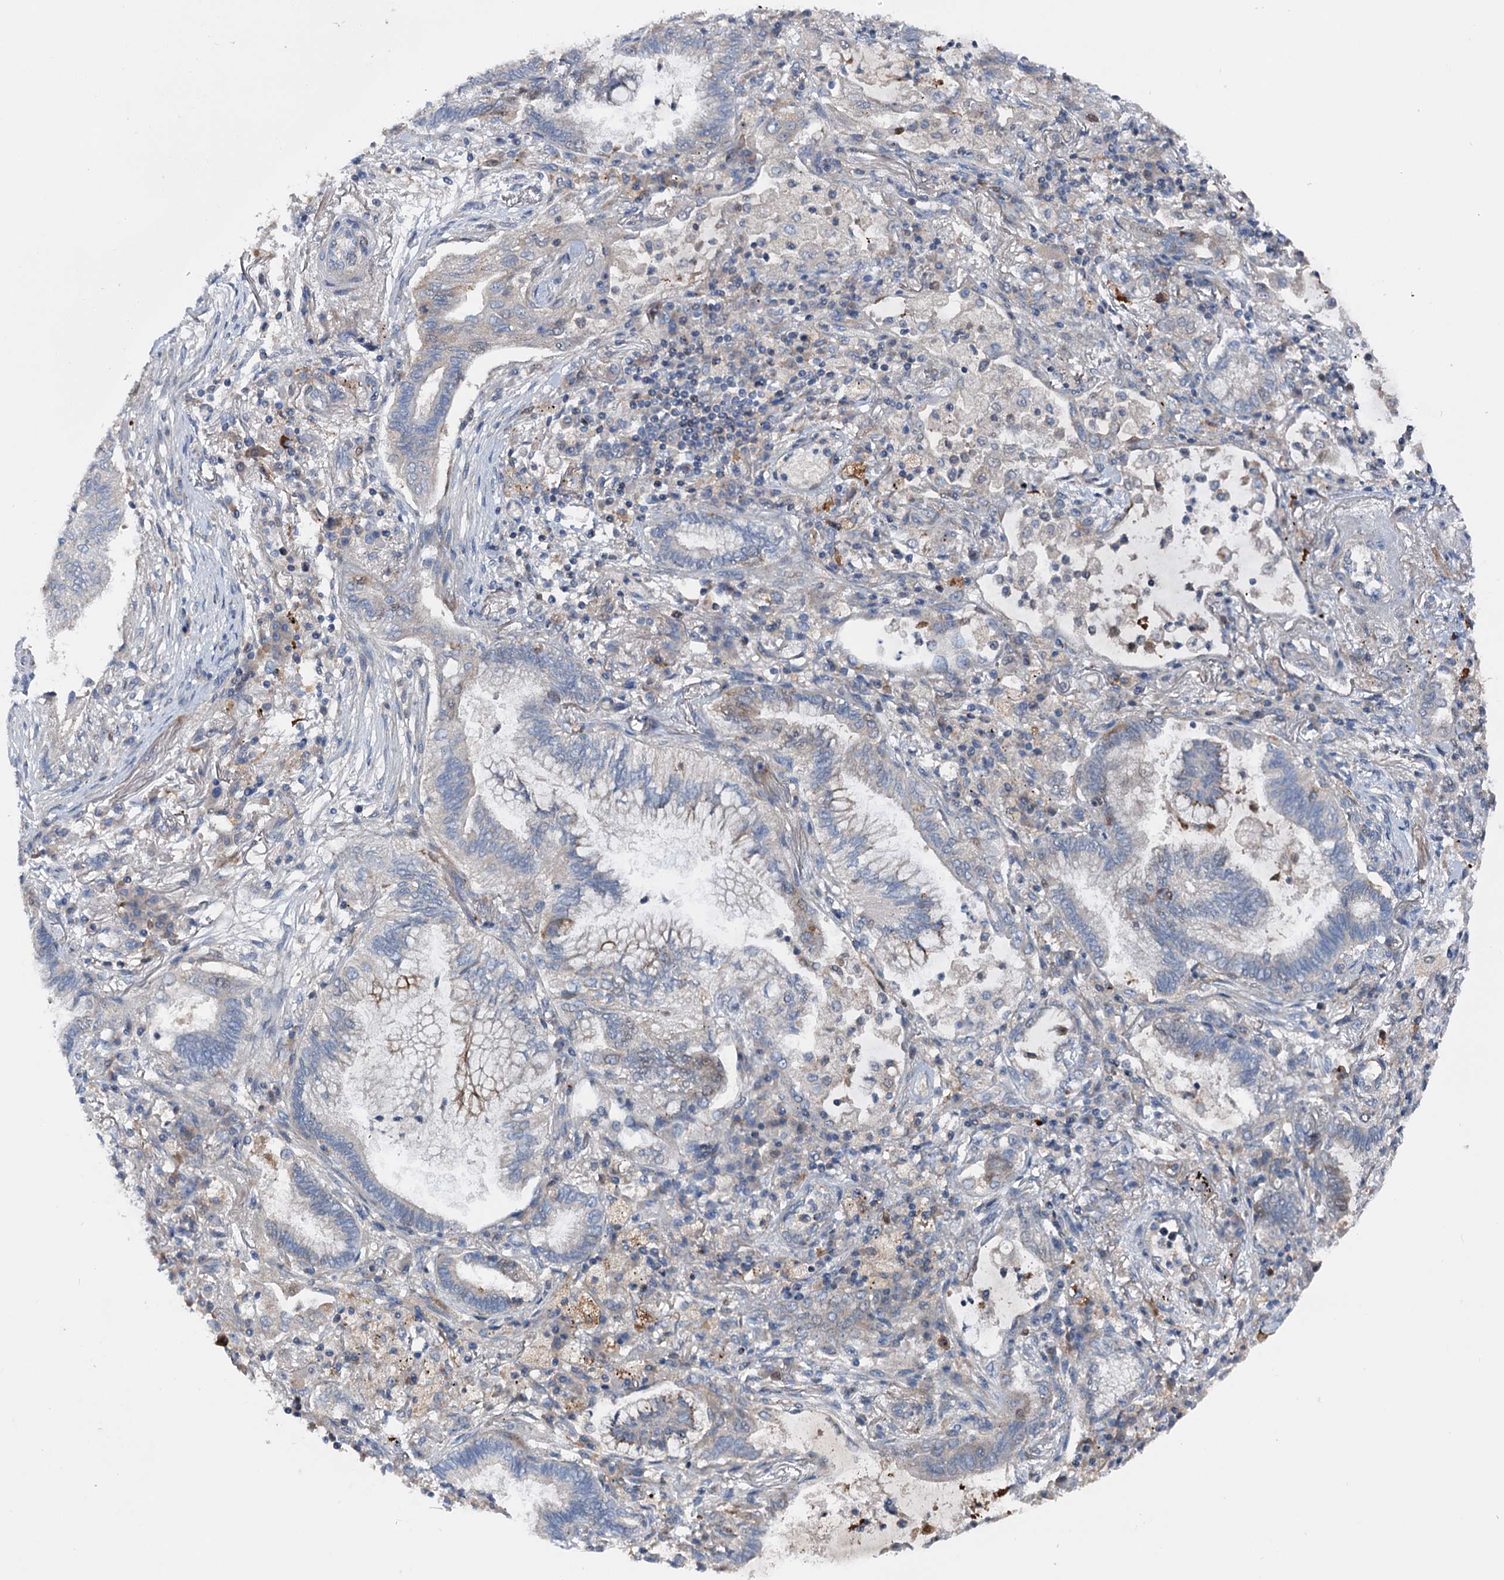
{"staining": {"intensity": "negative", "quantity": "none", "location": "none"}, "tissue": "lung cancer", "cell_type": "Tumor cells", "image_type": "cancer", "snomed": [{"axis": "morphology", "description": "Adenocarcinoma, NOS"}, {"axis": "topography", "description": "Lung"}], "caption": "Lung cancer stained for a protein using IHC demonstrates no expression tumor cells.", "gene": "NCAPD2", "patient": {"sex": "female", "age": 70}}